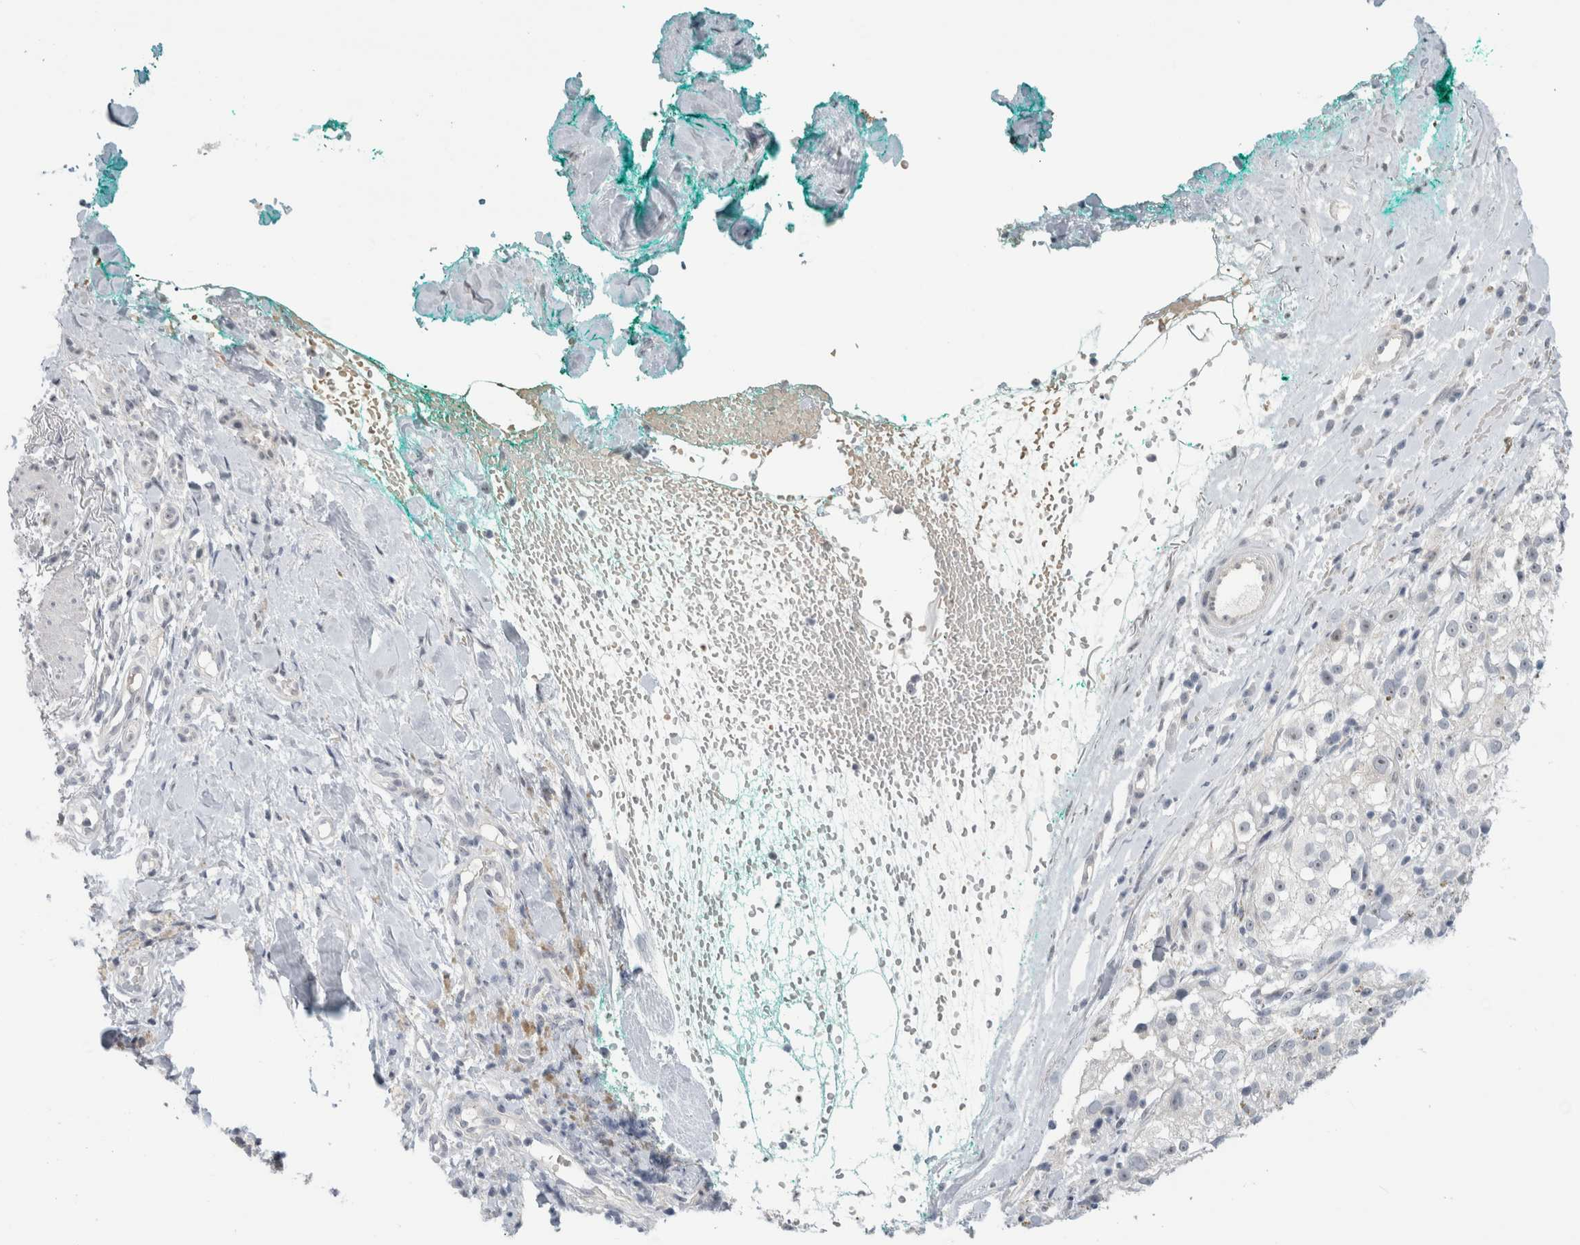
{"staining": {"intensity": "negative", "quantity": "none", "location": "none"}, "tissue": "melanoma", "cell_type": "Tumor cells", "image_type": "cancer", "snomed": [{"axis": "morphology", "description": "Necrosis, NOS"}, {"axis": "morphology", "description": "Malignant melanoma, NOS"}, {"axis": "topography", "description": "Skin"}], "caption": "High power microscopy histopathology image of an immunohistochemistry photomicrograph of malignant melanoma, revealing no significant expression in tumor cells. (Brightfield microscopy of DAB (3,3'-diaminobenzidine) immunohistochemistry at high magnification).", "gene": "FMR1NB", "patient": {"sex": "female", "age": 87}}